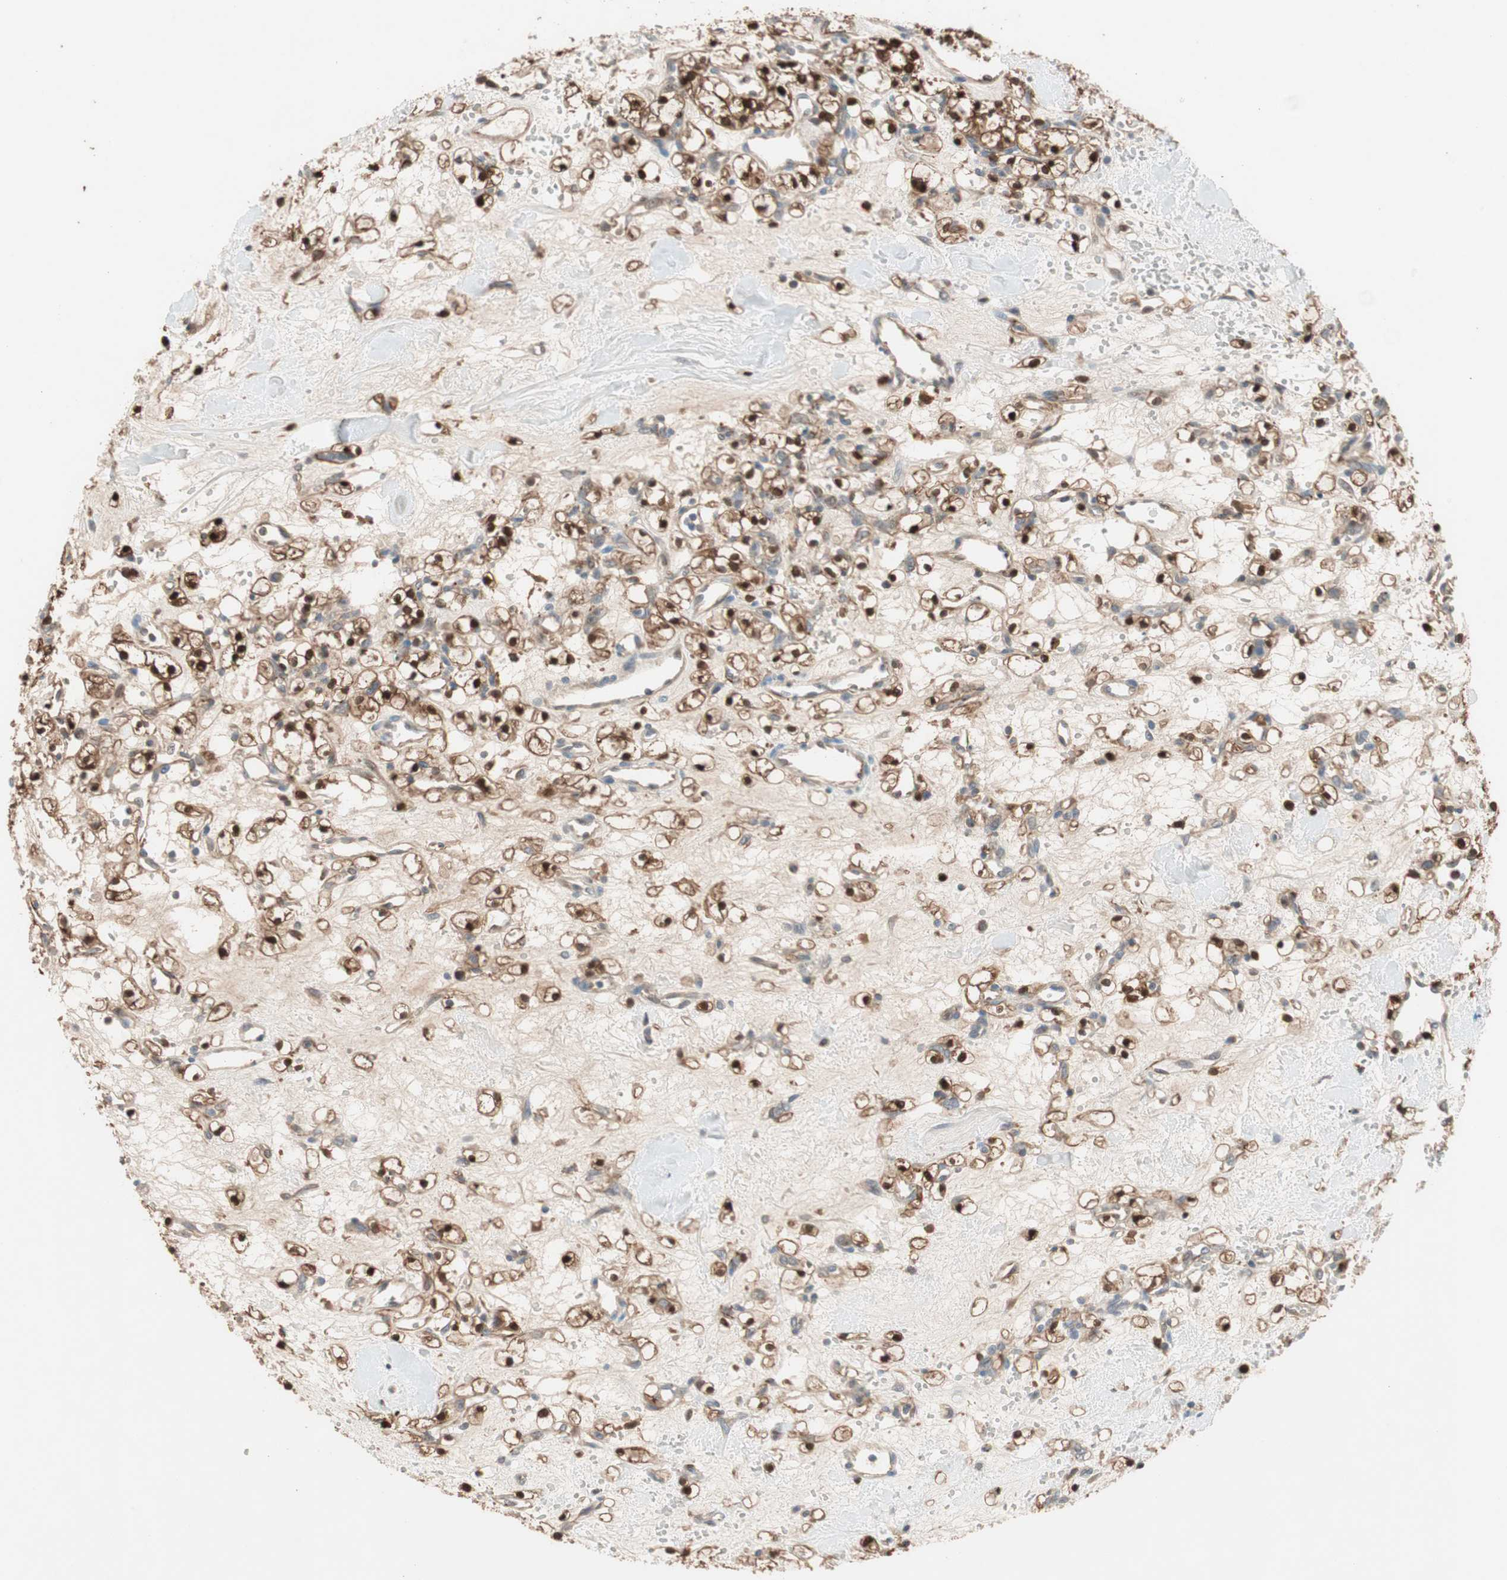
{"staining": {"intensity": "strong", "quantity": ">75%", "location": "cytoplasmic/membranous,nuclear"}, "tissue": "renal cancer", "cell_type": "Tumor cells", "image_type": "cancer", "snomed": [{"axis": "morphology", "description": "Adenocarcinoma, NOS"}, {"axis": "topography", "description": "Kidney"}], "caption": "Tumor cells exhibit high levels of strong cytoplasmic/membranous and nuclear expression in approximately >75% of cells in renal cancer.", "gene": "PIK3R3", "patient": {"sex": "female", "age": 60}}